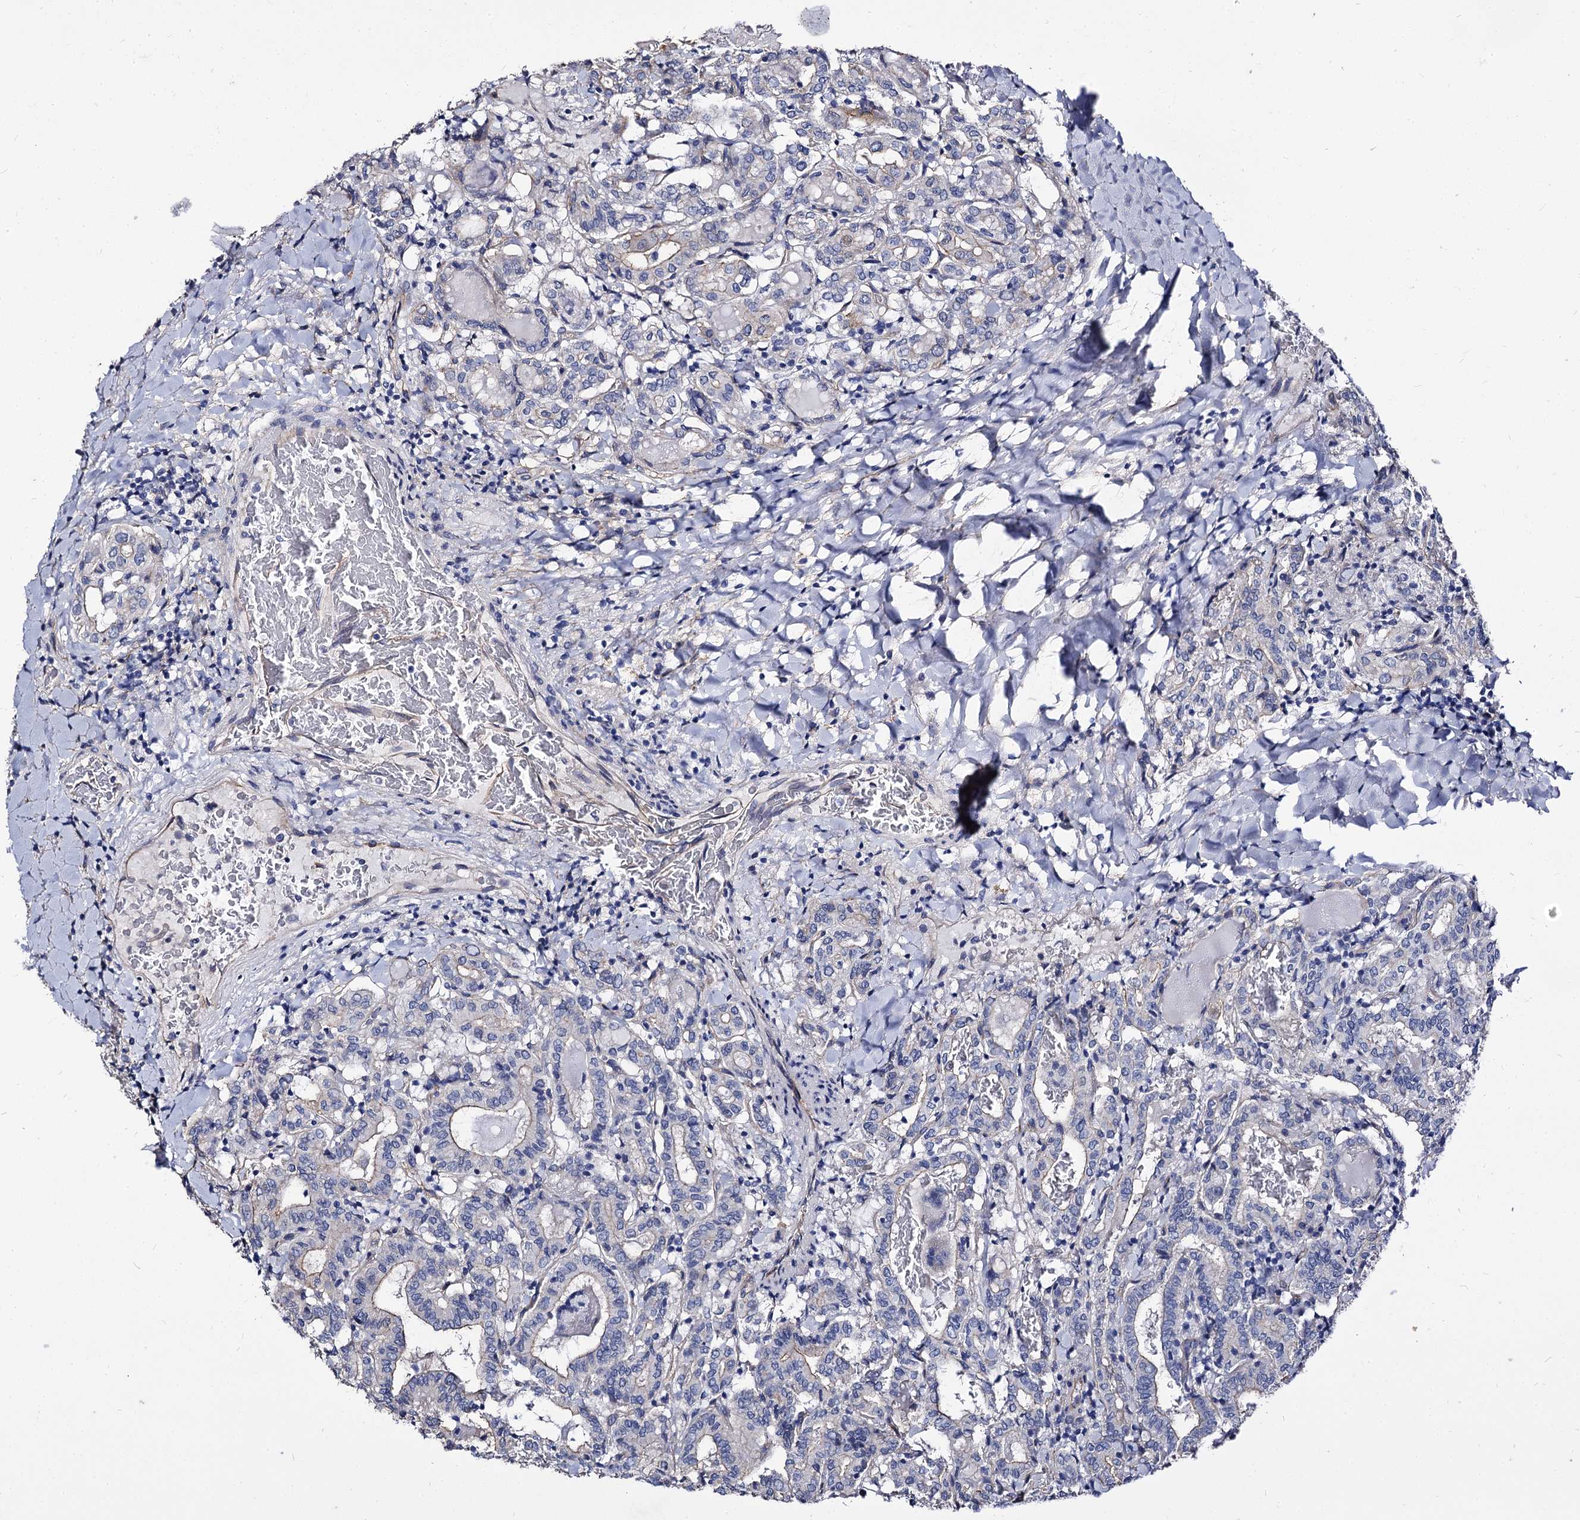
{"staining": {"intensity": "negative", "quantity": "none", "location": "none"}, "tissue": "thyroid cancer", "cell_type": "Tumor cells", "image_type": "cancer", "snomed": [{"axis": "morphology", "description": "Papillary adenocarcinoma, NOS"}, {"axis": "topography", "description": "Thyroid gland"}], "caption": "Immunohistochemical staining of papillary adenocarcinoma (thyroid) reveals no significant staining in tumor cells.", "gene": "CBFB", "patient": {"sex": "female", "age": 72}}